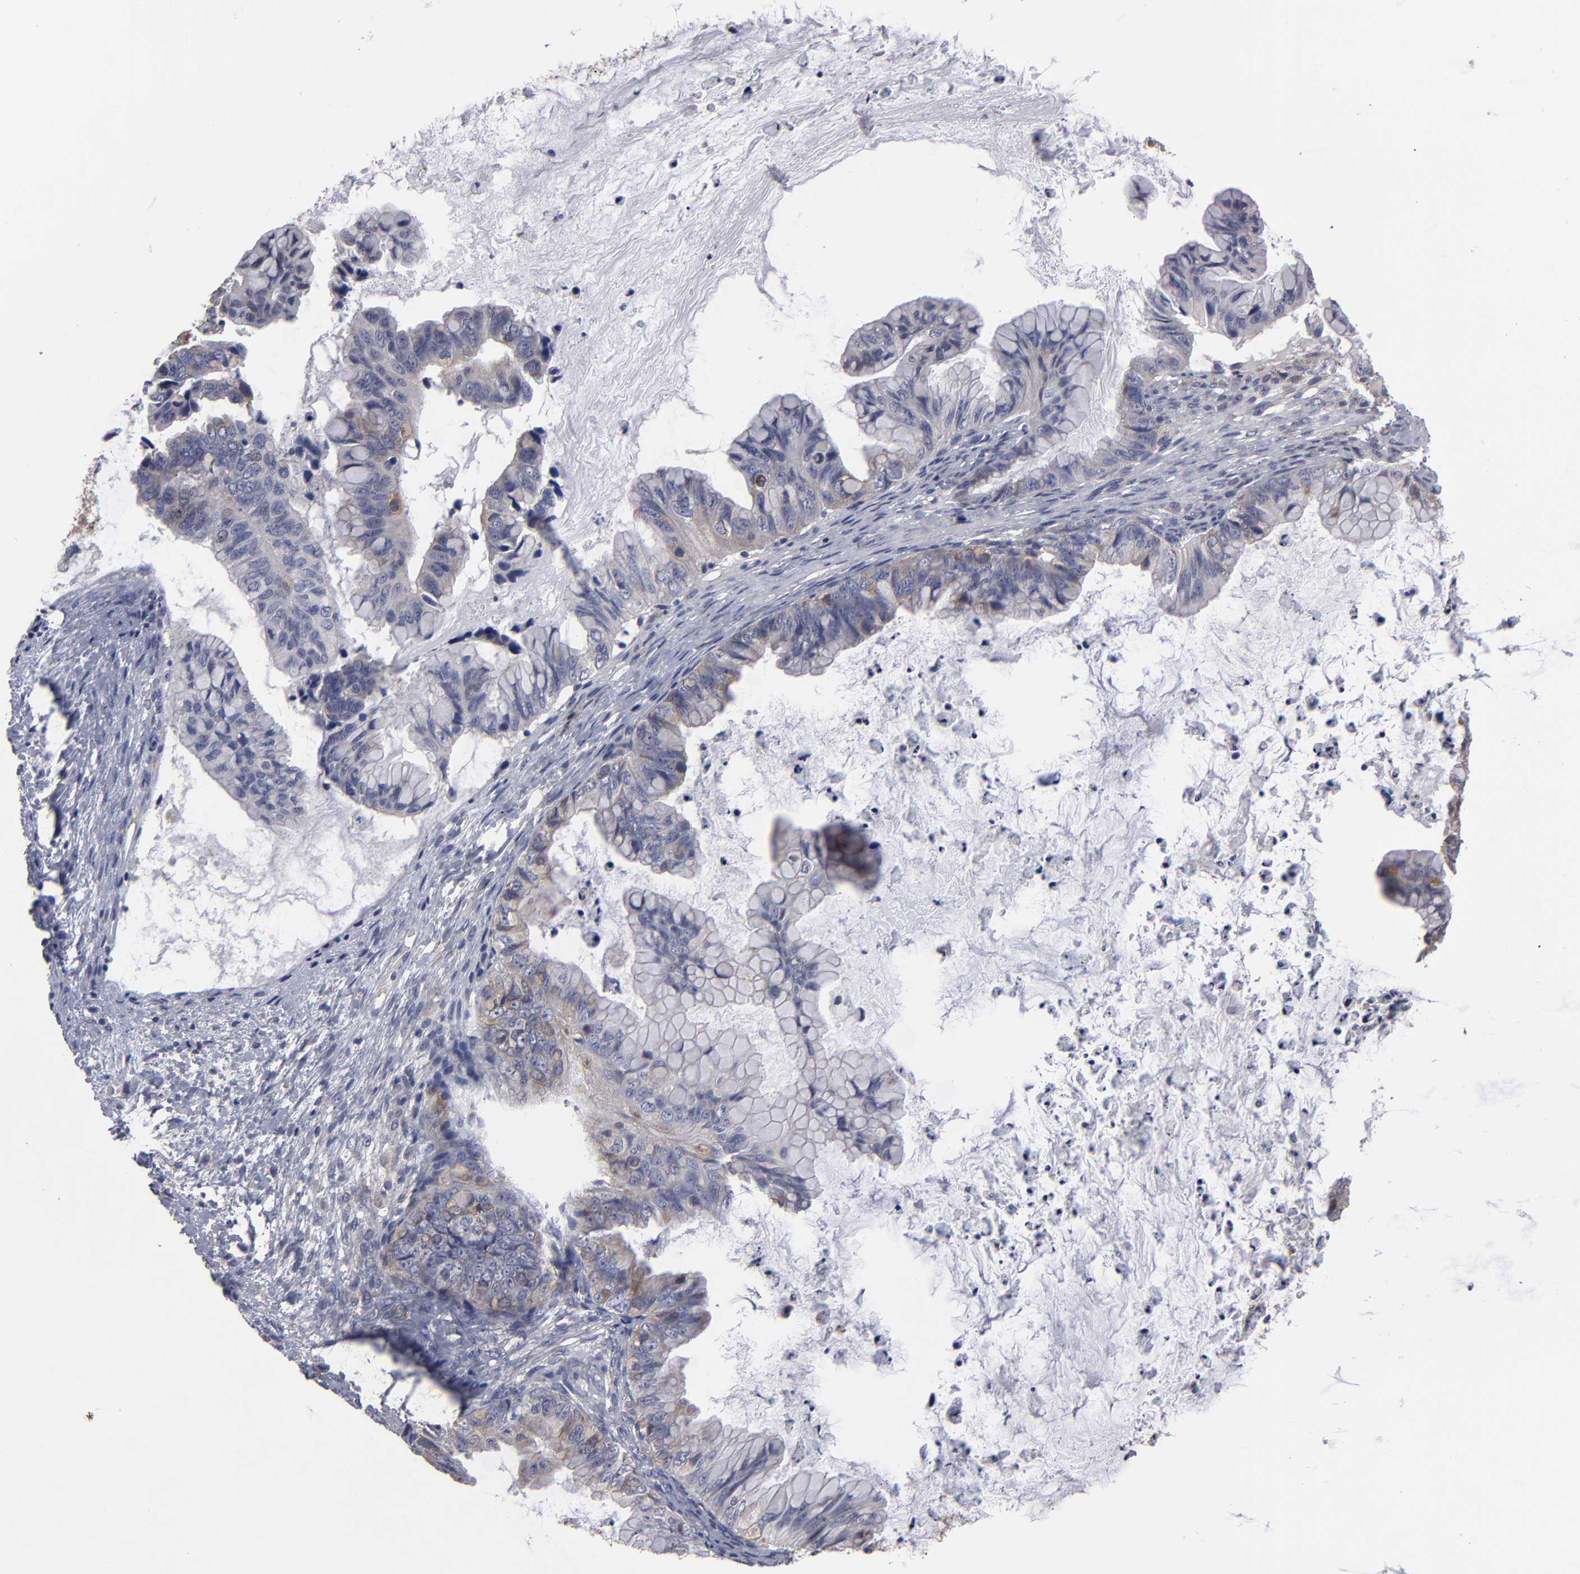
{"staining": {"intensity": "weak", "quantity": "25%-75%", "location": "cytoplasmic/membranous"}, "tissue": "ovarian cancer", "cell_type": "Tumor cells", "image_type": "cancer", "snomed": [{"axis": "morphology", "description": "Cystadenocarcinoma, mucinous, NOS"}, {"axis": "topography", "description": "Ovary"}], "caption": "A low amount of weak cytoplasmic/membranous expression is identified in about 25%-75% of tumor cells in ovarian cancer (mucinous cystadenocarcinoma) tissue.", "gene": "CEP97", "patient": {"sex": "female", "age": 36}}